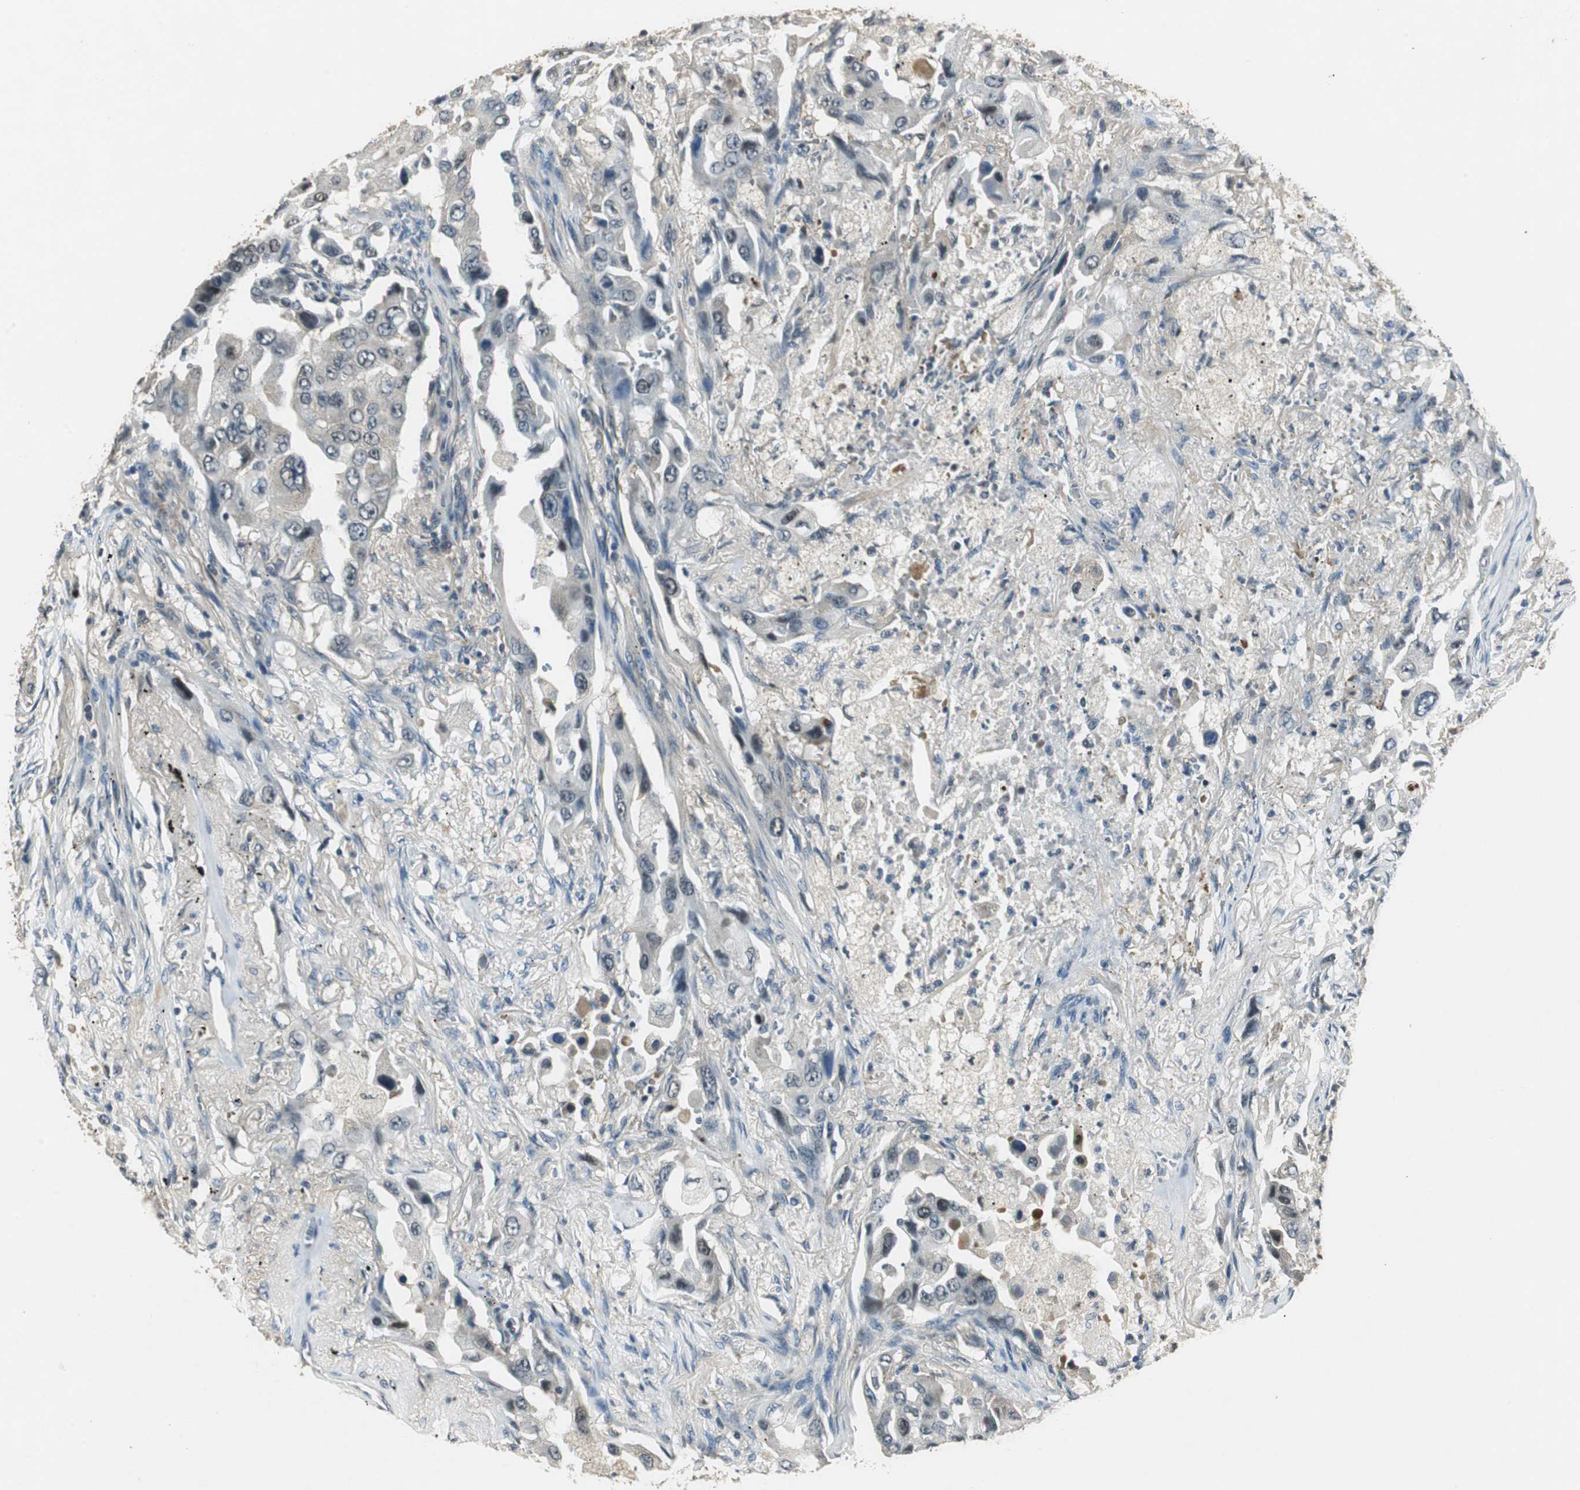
{"staining": {"intensity": "negative", "quantity": "none", "location": "none"}, "tissue": "lung cancer", "cell_type": "Tumor cells", "image_type": "cancer", "snomed": [{"axis": "morphology", "description": "Adenocarcinoma, NOS"}, {"axis": "topography", "description": "Lung"}], "caption": "High magnification brightfield microscopy of lung cancer (adenocarcinoma) stained with DAB (3,3'-diaminobenzidine) (brown) and counterstained with hematoxylin (blue): tumor cells show no significant positivity.", "gene": "PSMB4", "patient": {"sex": "female", "age": 65}}